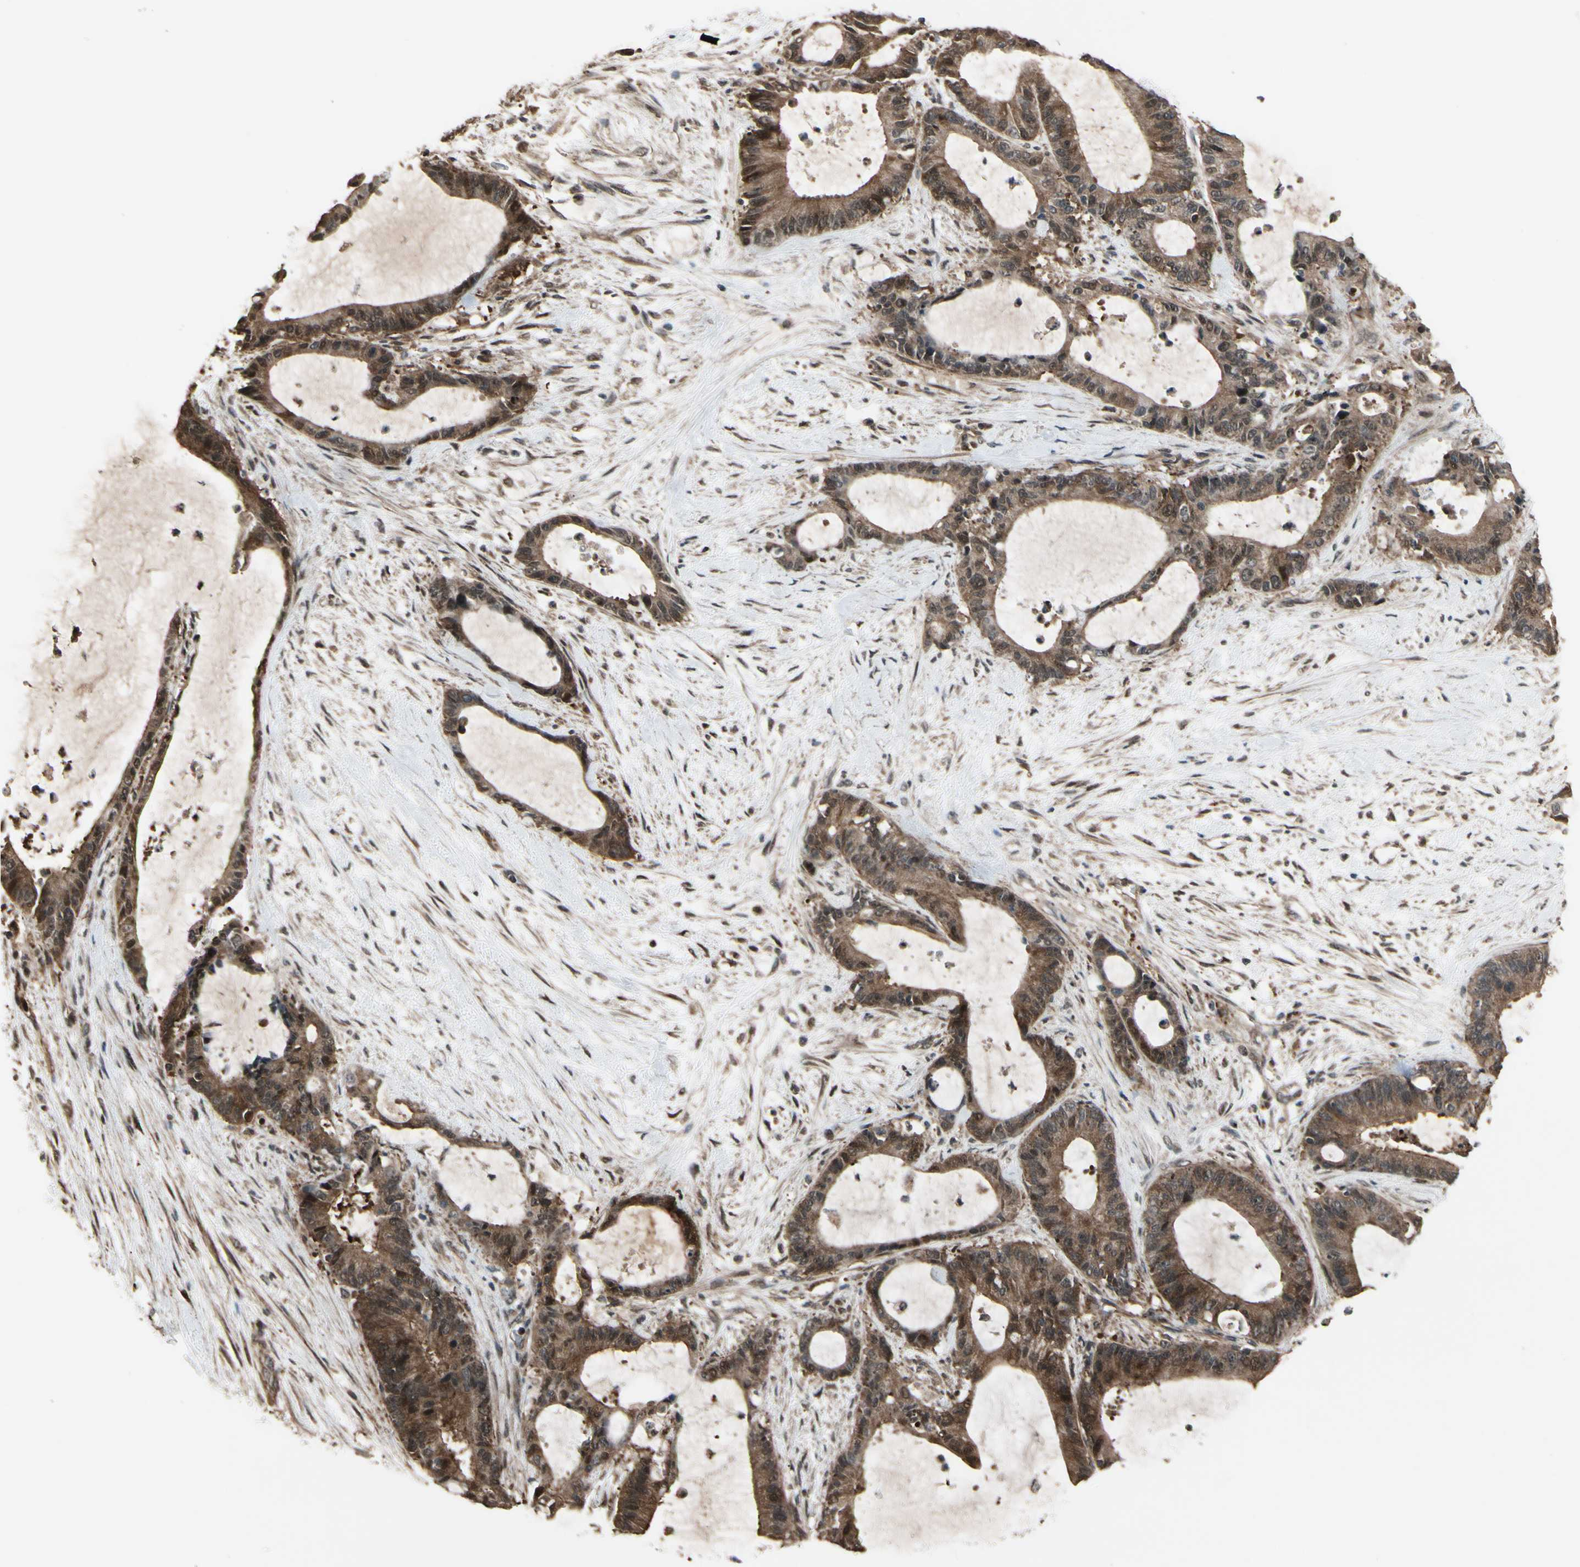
{"staining": {"intensity": "moderate", "quantity": "25%-75%", "location": "cytoplasmic/membranous,nuclear"}, "tissue": "liver cancer", "cell_type": "Tumor cells", "image_type": "cancer", "snomed": [{"axis": "morphology", "description": "Cholangiocarcinoma"}, {"axis": "topography", "description": "Liver"}], "caption": "The histopathology image shows immunohistochemical staining of liver cholangiocarcinoma. There is moderate cytoplasmic/membranous and nuclear expression is seen in approximately 25%-75% of tumor cells. (IHC, brightfield microscopy, high magnification).", "gene": "CSF1R", "patient": {"sex": "female", "age": 73}}